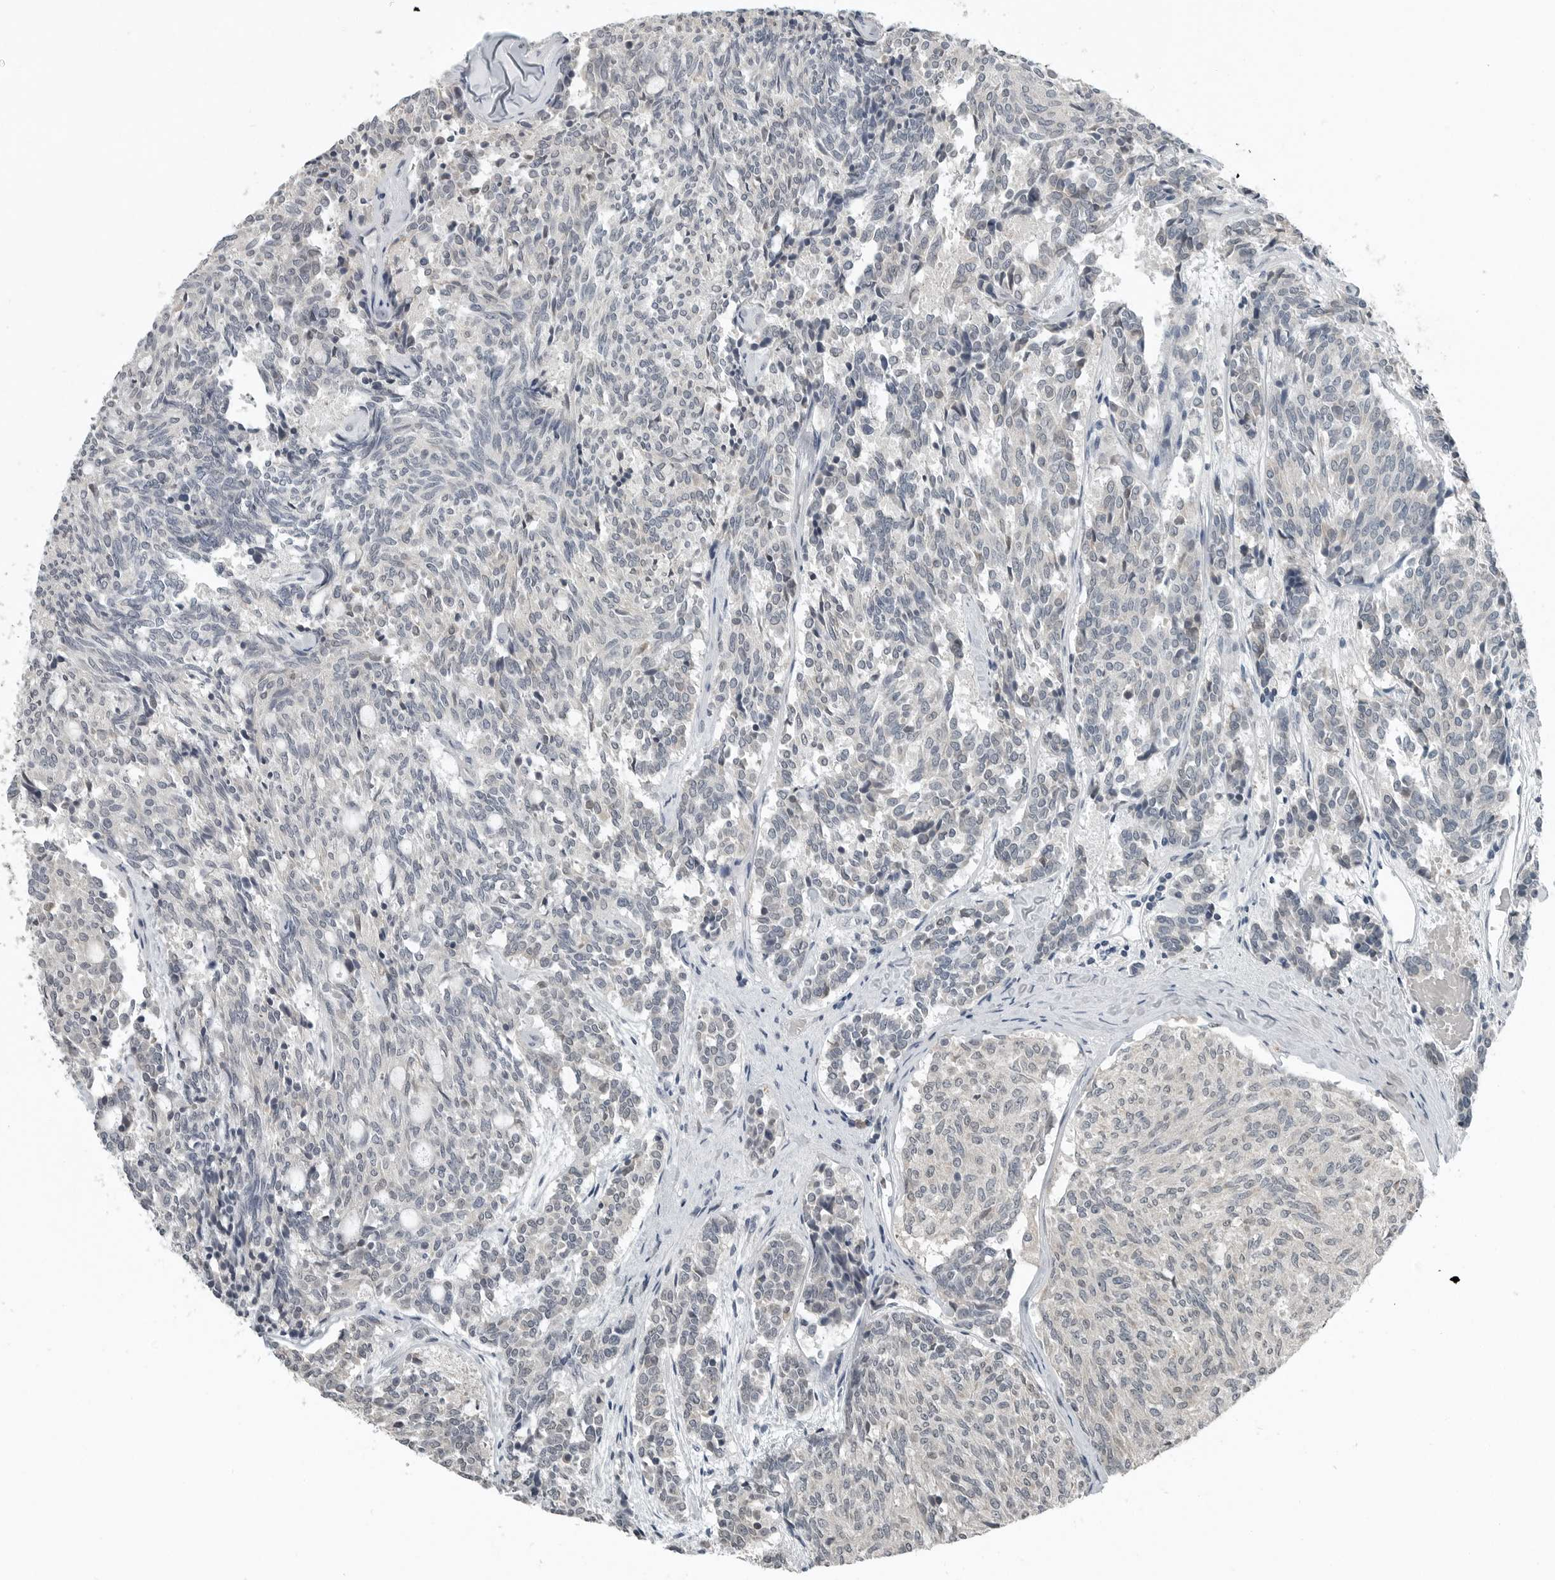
{"staining": {"intensity": "negative", "quantity": "none", "location": "none"}, "tissue": "carcinoid", "cell_type": "Tumor cells", "image_type": "cancer", "snomed": [{"axis": "morphology", "description": "Carcinoid, malignant, NOS"}, {"axis": "topography", "description": "Pancreas"}], "caption": "The micrograph exhibits no staining of tumor cells in carcinoid (malignant).", "gene": "KYAT1", "patient": {"sex": "female", "age": 54}}